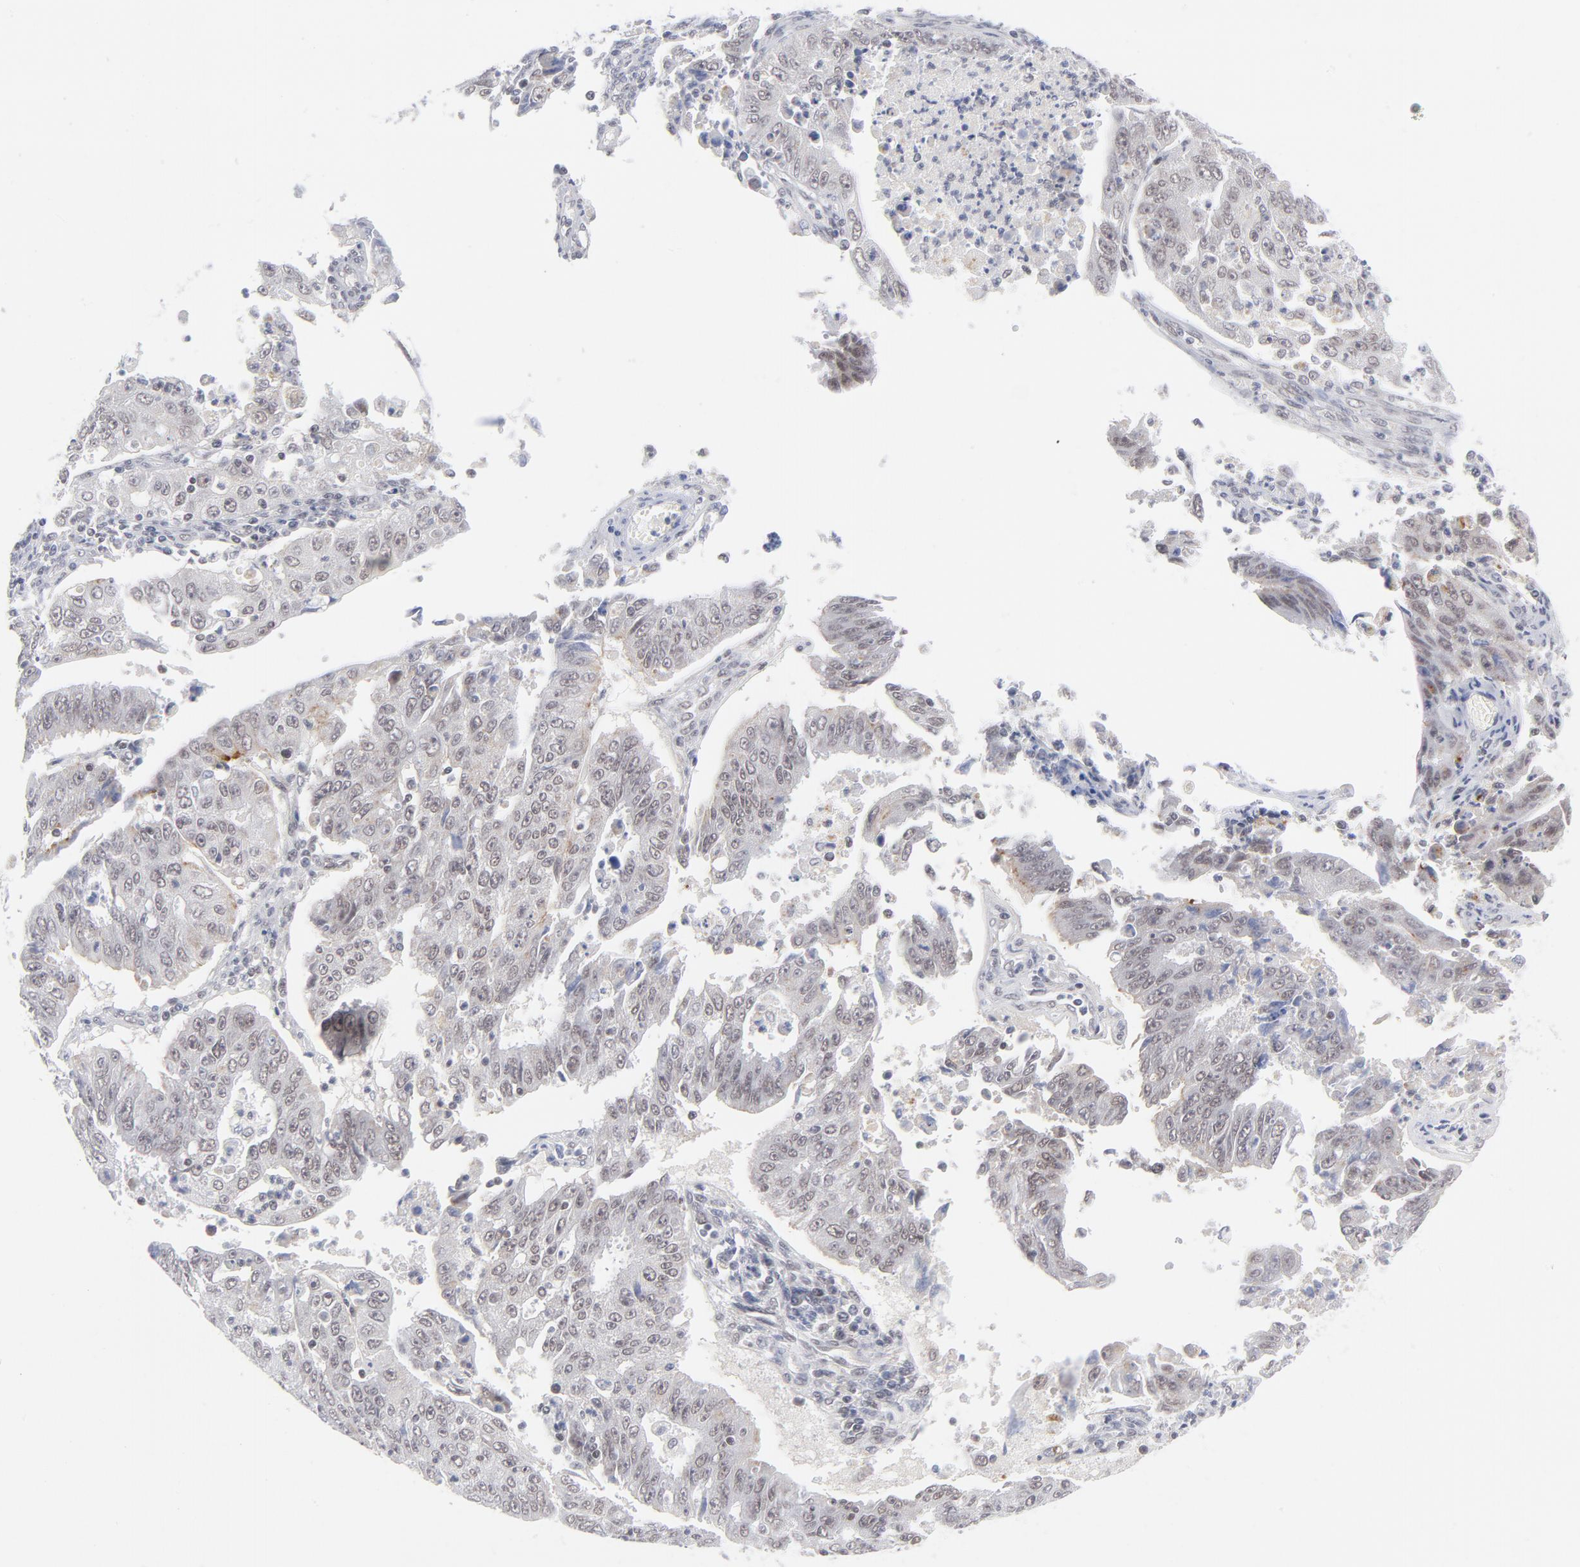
{"staining": {"intensity": "weak", "quantity": "25%-75%", "location": "cytoplasmic/membranous,nuclear"}, "tissue": "endometrial cancer", "cell_type": "Tumor cells", "image_type": "cancer", "snomed": [{"axis": "morphology", "description": "Adenocarcinoma, NOS"}, {"axis": "topography", "description": "Endometrium"}], "caption": "The photomicrograph displays immunohistochemical staining of endometrial adenocarcinoma. There is weak cytoplasmic/membranous and nuclear staining is identified in approximately 25%-75% of tumor cells. The staining was performed using DAB (3,3'-diaminobenzidine), with brown indicating positive protein expression. Nuclei are stained blue with hematoxylin.", "gene": "BAP1", "patient": {"sex": "female", "age": 42}}